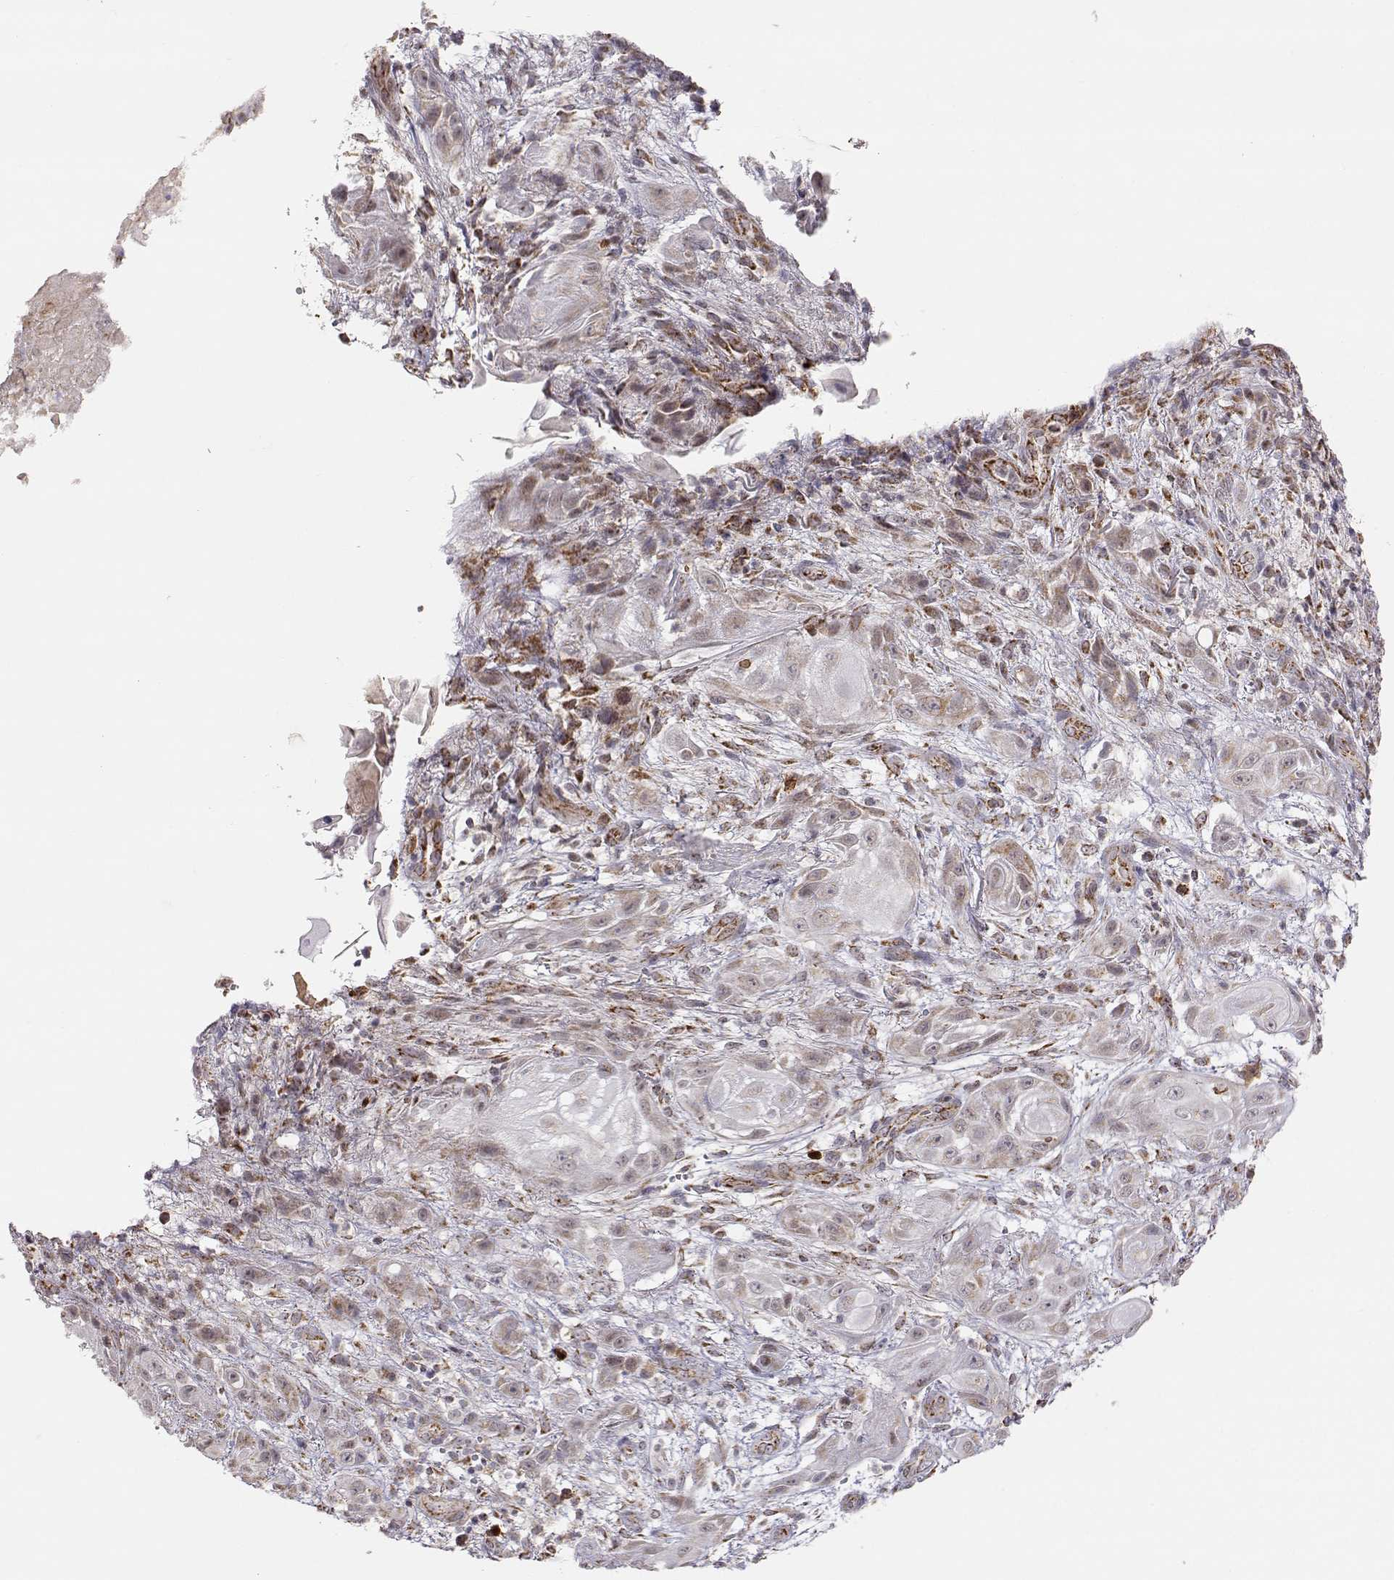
{"staining": {"intensity": "weak", "quantity": ">75%", "location": "cytoplasmic/membranous"}, "tissue": "skin cancer", "cell_type": "Tumor cells", "image_type": "cancer", "snomed": [{"axis": "morphology", "description": "Squamous cell carcinoma, NOS"}, {"axis": "topography", "description": "Skin"}], "caption": "Immunohistochemical staining of human skin squamous cell carcinoma demonstrates weak cytoplasmic/membranous protein staining in about >75% of tumor cells.", "gene": "EXOG", "patient": {"sex": "male", "age": 62}}